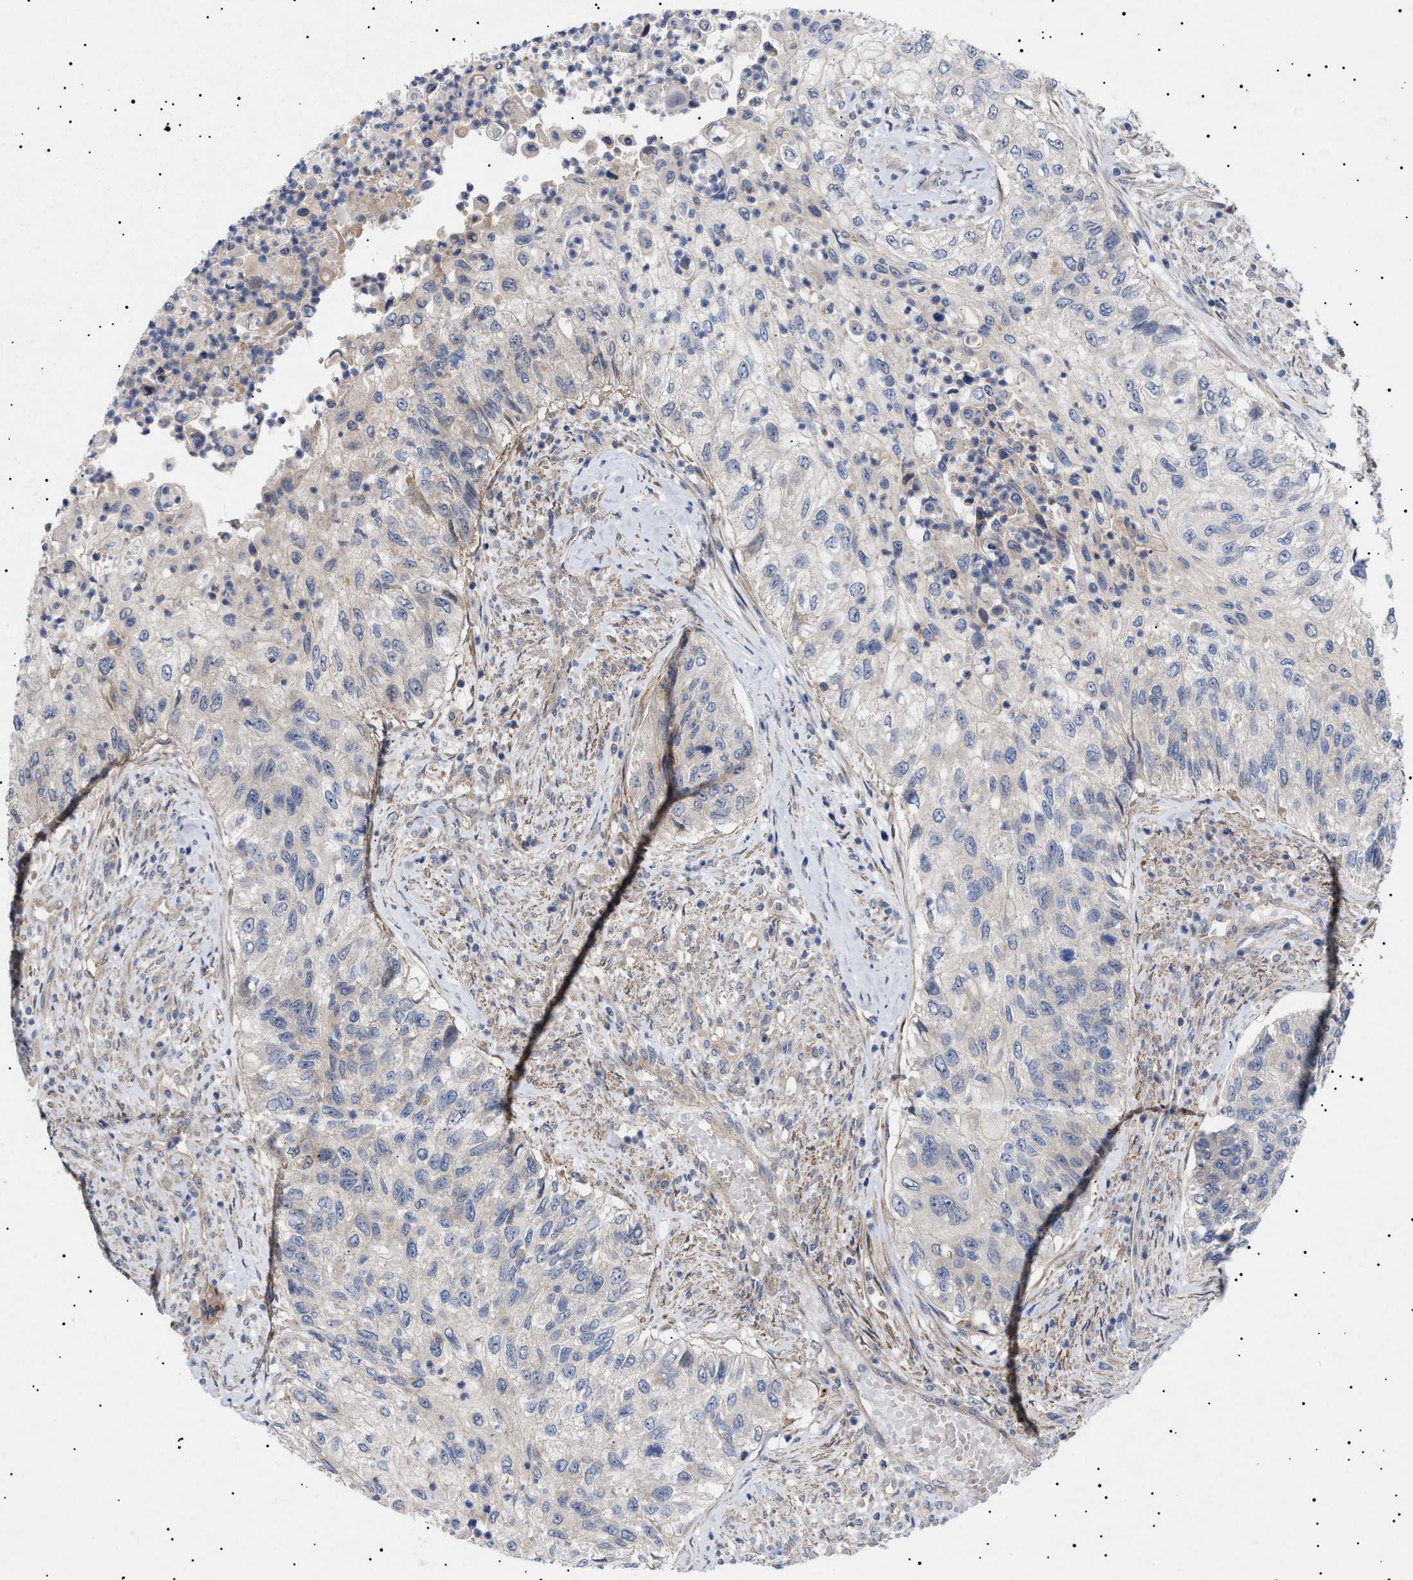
{"staining": {"intensity": "negative", "quantity": "none", "location": "none"}, "tissue": "urothelial cancer", "cell_type": "Tumor cells", "image_type": "cancer", "snomed": [{"axis": "morphology", "description": "Urothelial carcinoma, High grade"}, {"axis": "topography", "description": "Urinary bladder"}], "caption": "Immunohistochemistry of human urothelial cancer reveals no positivity in tumor cells.", "gene": "NPLOC4", "patient": {"sex": "female", "age": 60}}